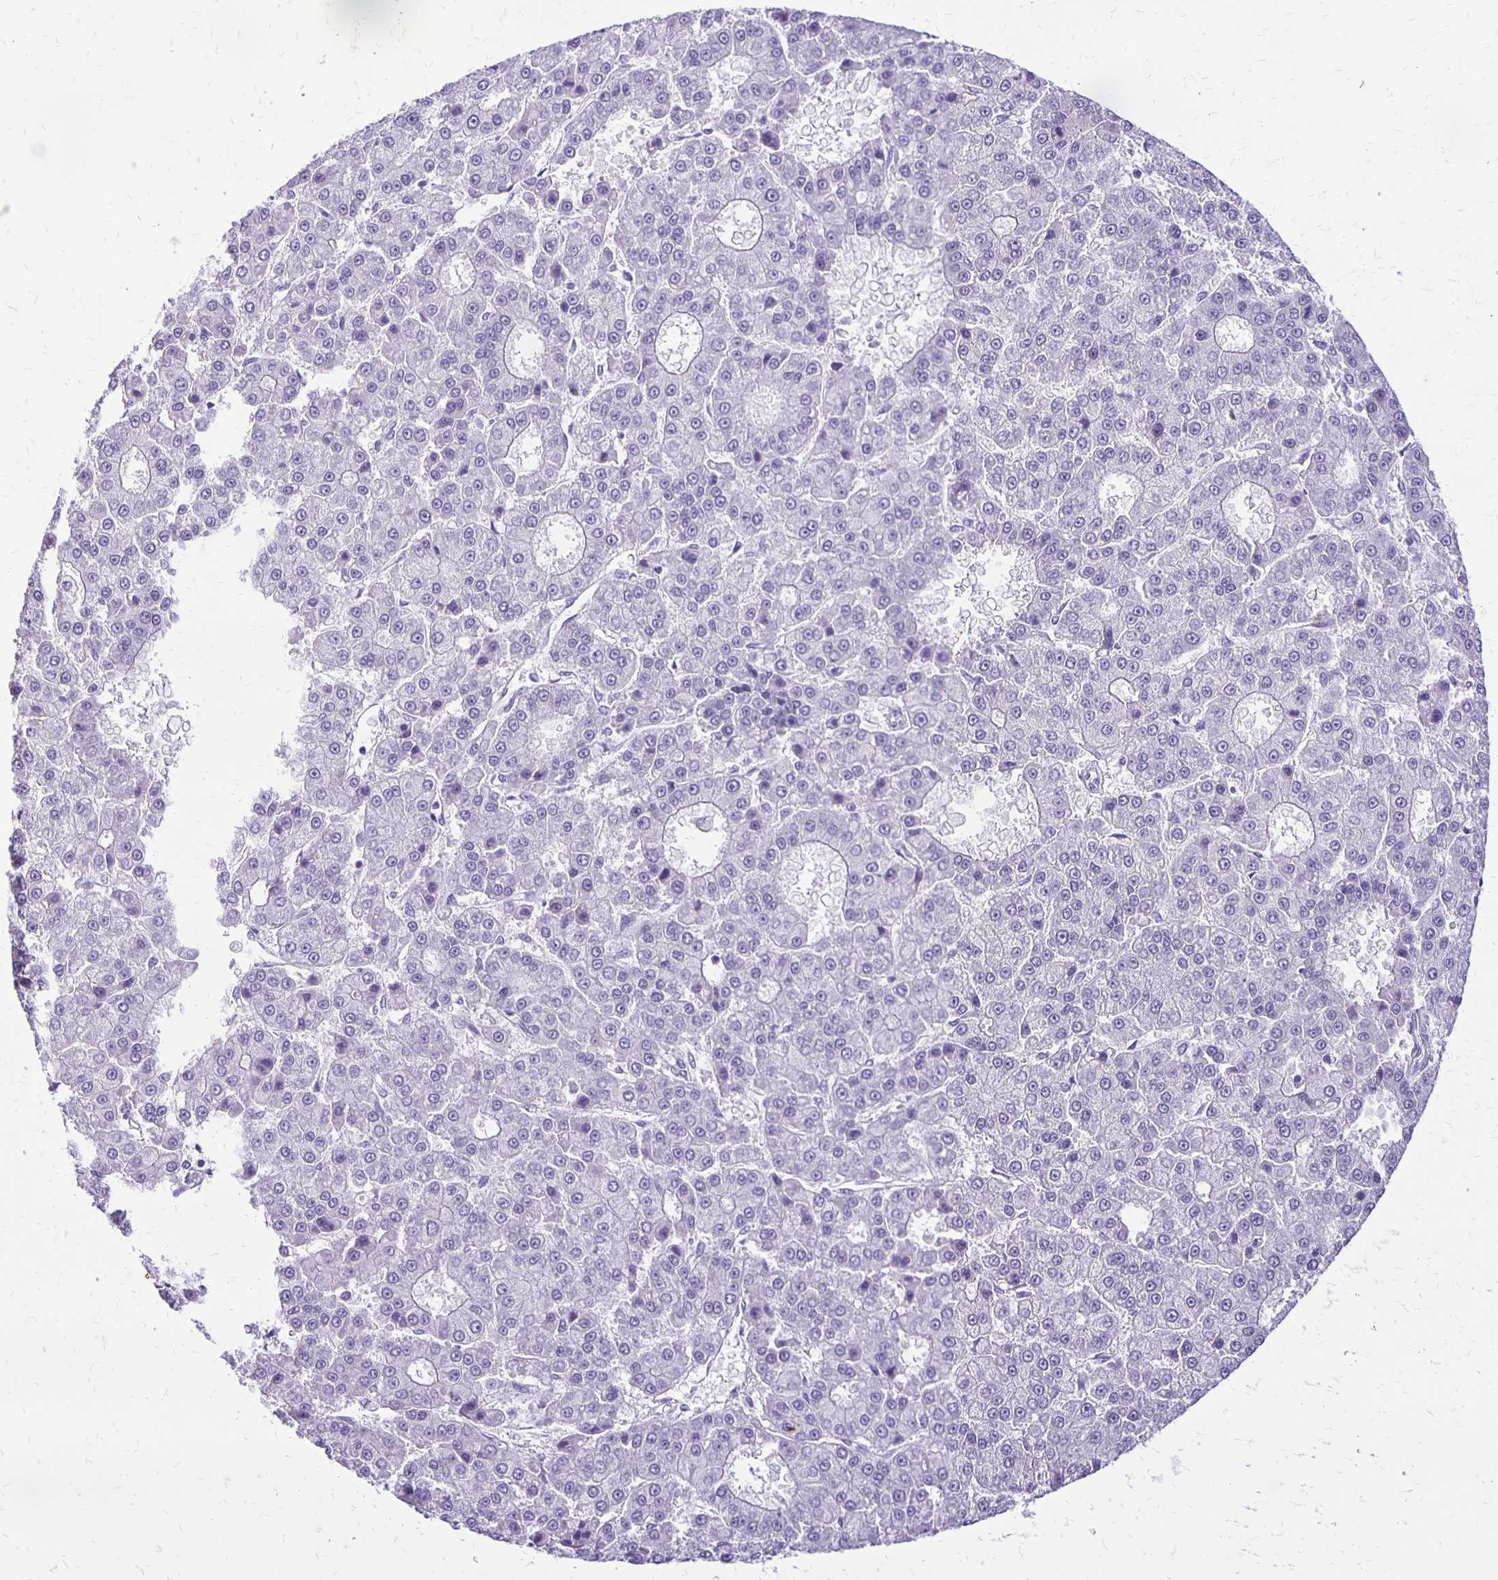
{"staining": {"intensity": "negative", "quantity": "none", "location": "none"}, "tissue": "liver cancer", "cell_type": "Tumor cells", "image_type": "cancer", "snomed": [{"axis": "morphology", "description": "Carcinoma, Hepatocellular, NOS"}, {"axis": "topography", "description": "Liver"}], "caption": "Micrograph shows no protein staining in tumor cells of liver cancer tissue.", "gene": "ANKRD45", "patient": {"sex": "male", "age": 70}}